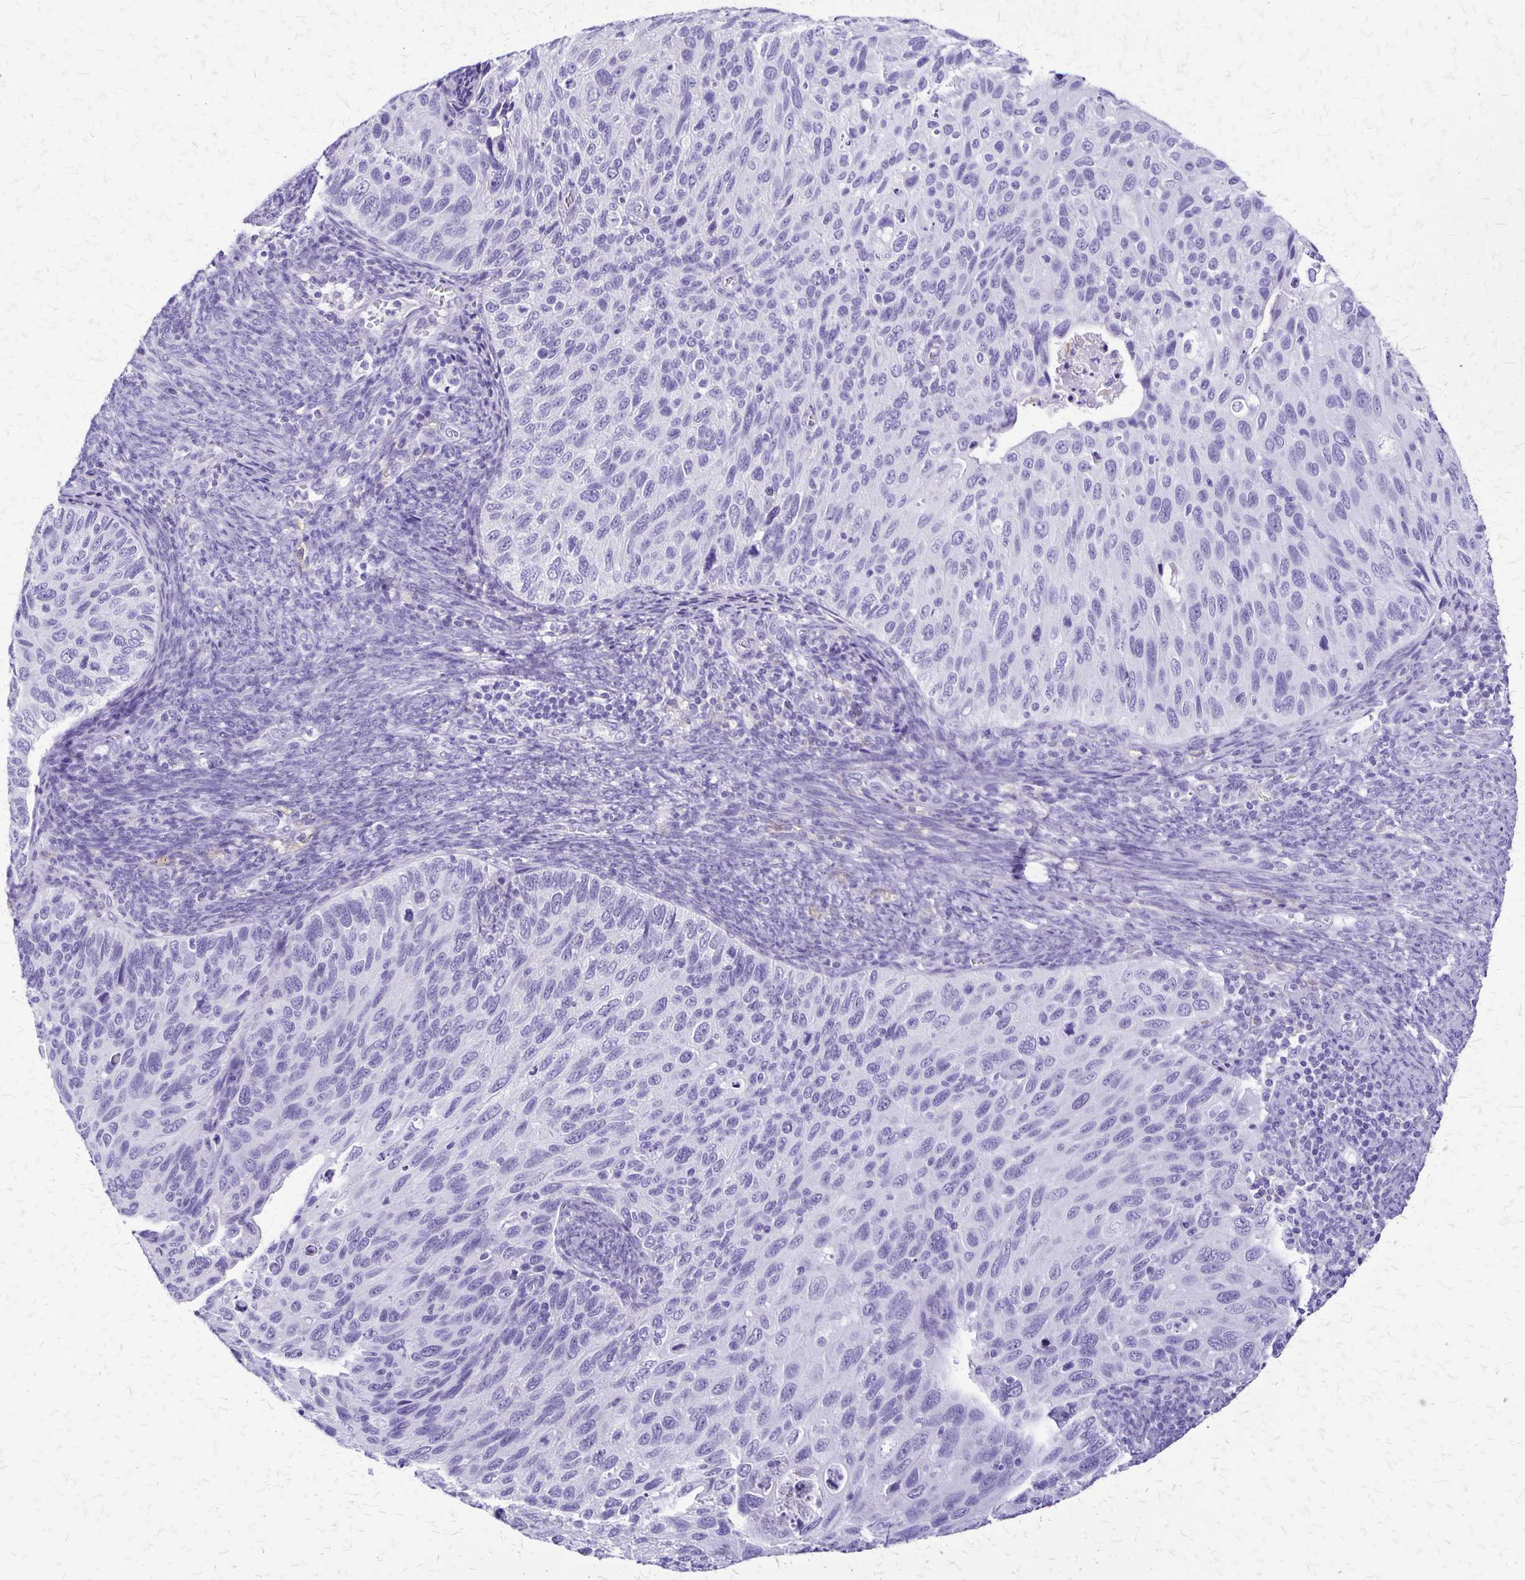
{"staining": {"intensity": "negative", "quantity": "none", "location": "none"}, "tissue": "cervical cancer", "cell_type": "Tumor cells", "image_type": "cancer", "snomed": [{"axis": "morphology", "description": "Squamous cell carcinoma, NOS"}, {"axis": "topography", "description": "Cervix"}], "caption": "Cervical cancer was stained to show a protein in brown. There is no significant positivity in tumor cells. The staining is performed using DAB (3,3'-diaminobenzidine) brown chromogen with nuclei counter-stained in using hematoxylin.", "gene": "SLC13A2", "patient": {"sex": "female", "age": 70}}